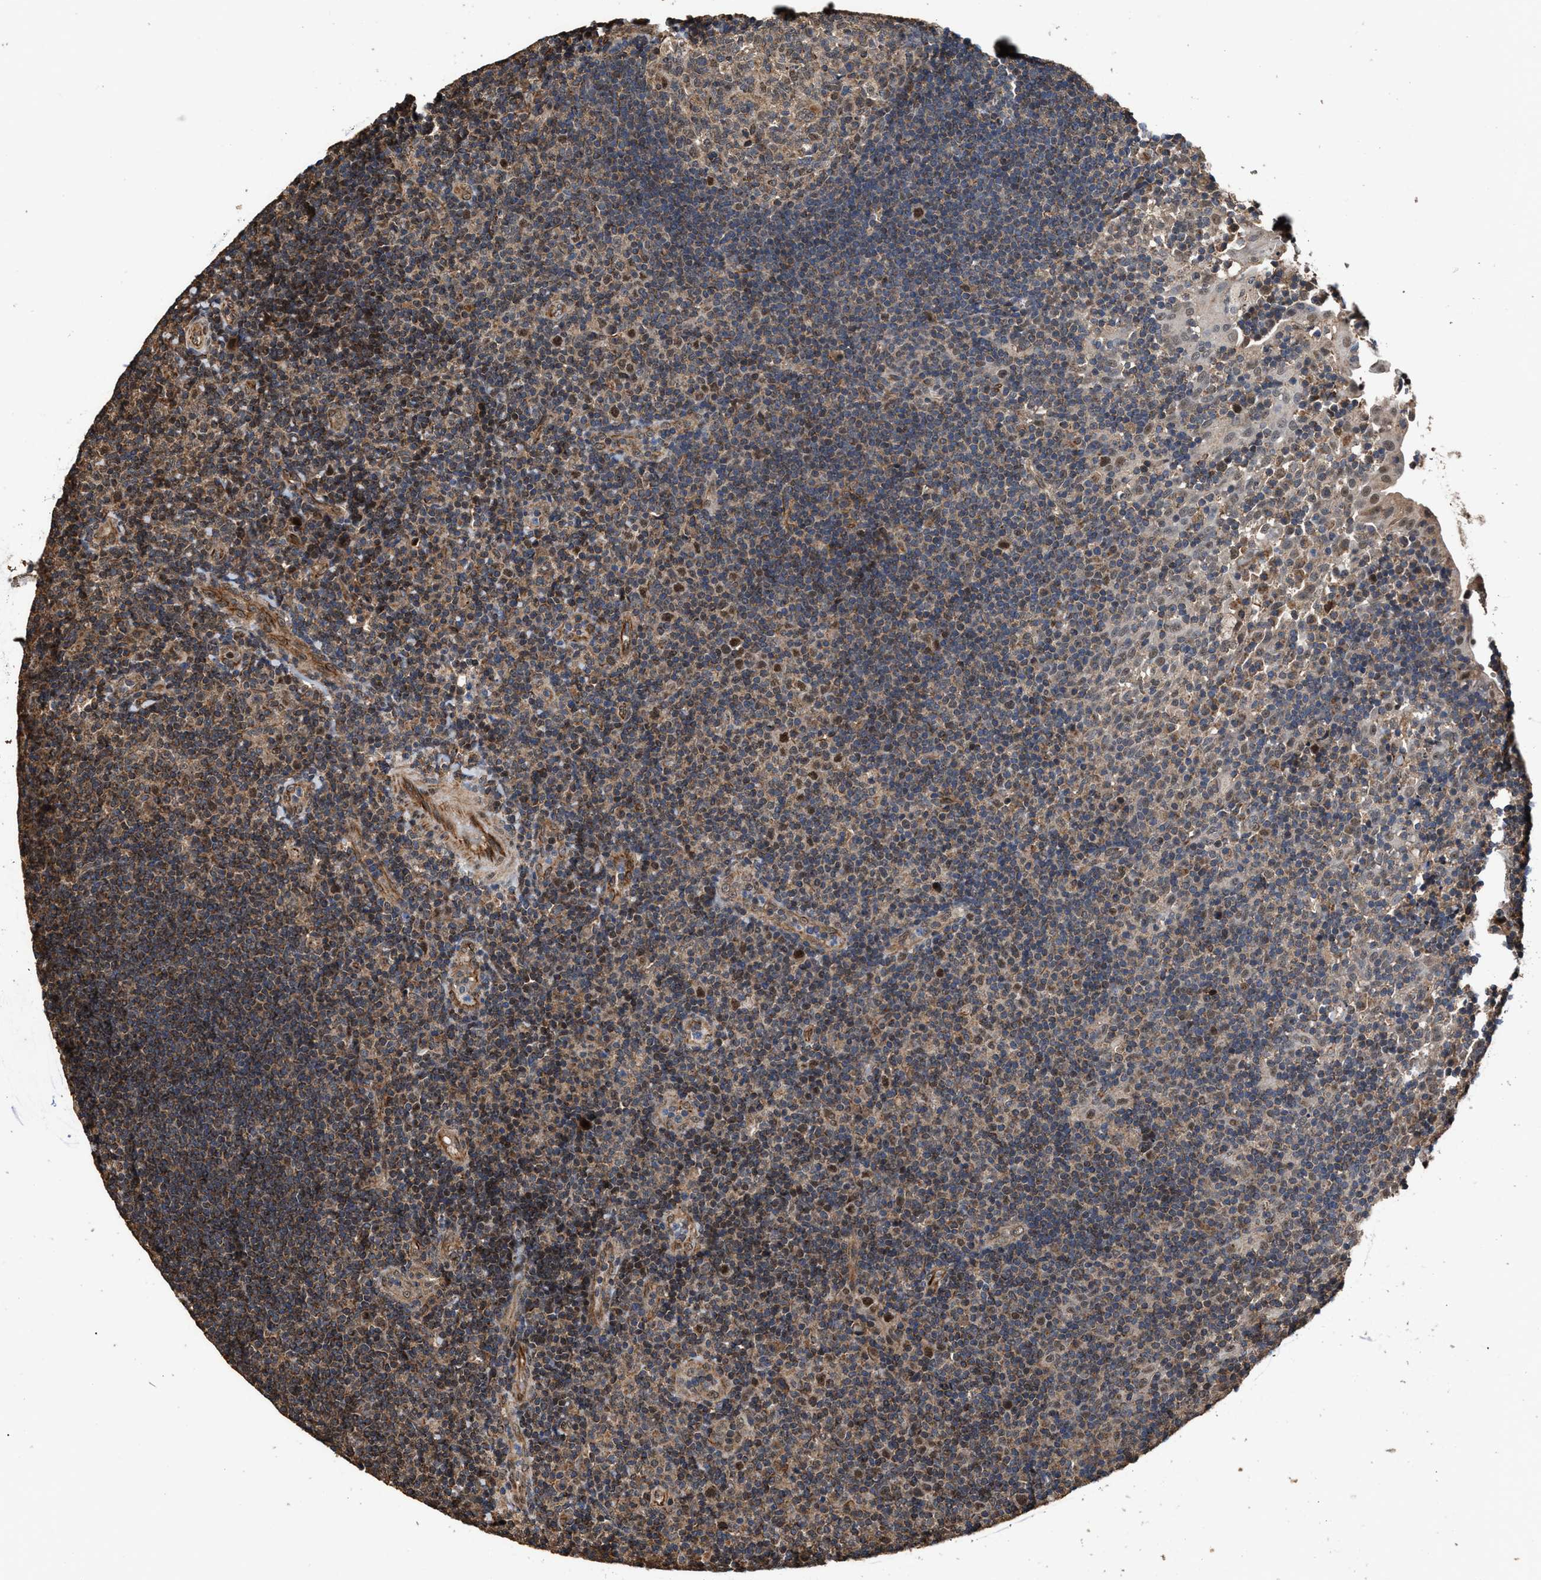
{"staining": {"intensity": "moderate", "quantity": "25%-75%", "location": "cytoplasmic/membranous,nuclear"}, "tissue": "tonsil", "cell_type": "Germinal center cells", "image_type": "normal", "snomed": [{"axis": "morphology", "description": "Normal tissue, NOS"}, {"axis": "topography", "description": "Tonsil"}], "caption": "Protein expression analysis of benign tonsil reveals moderate cytoplasmic/membranous,nuclear staining in approximately 25%-75% of germinal center cells.", "gene": "ZNHIT6", "patient": {"sex": "female", "age": 40}}